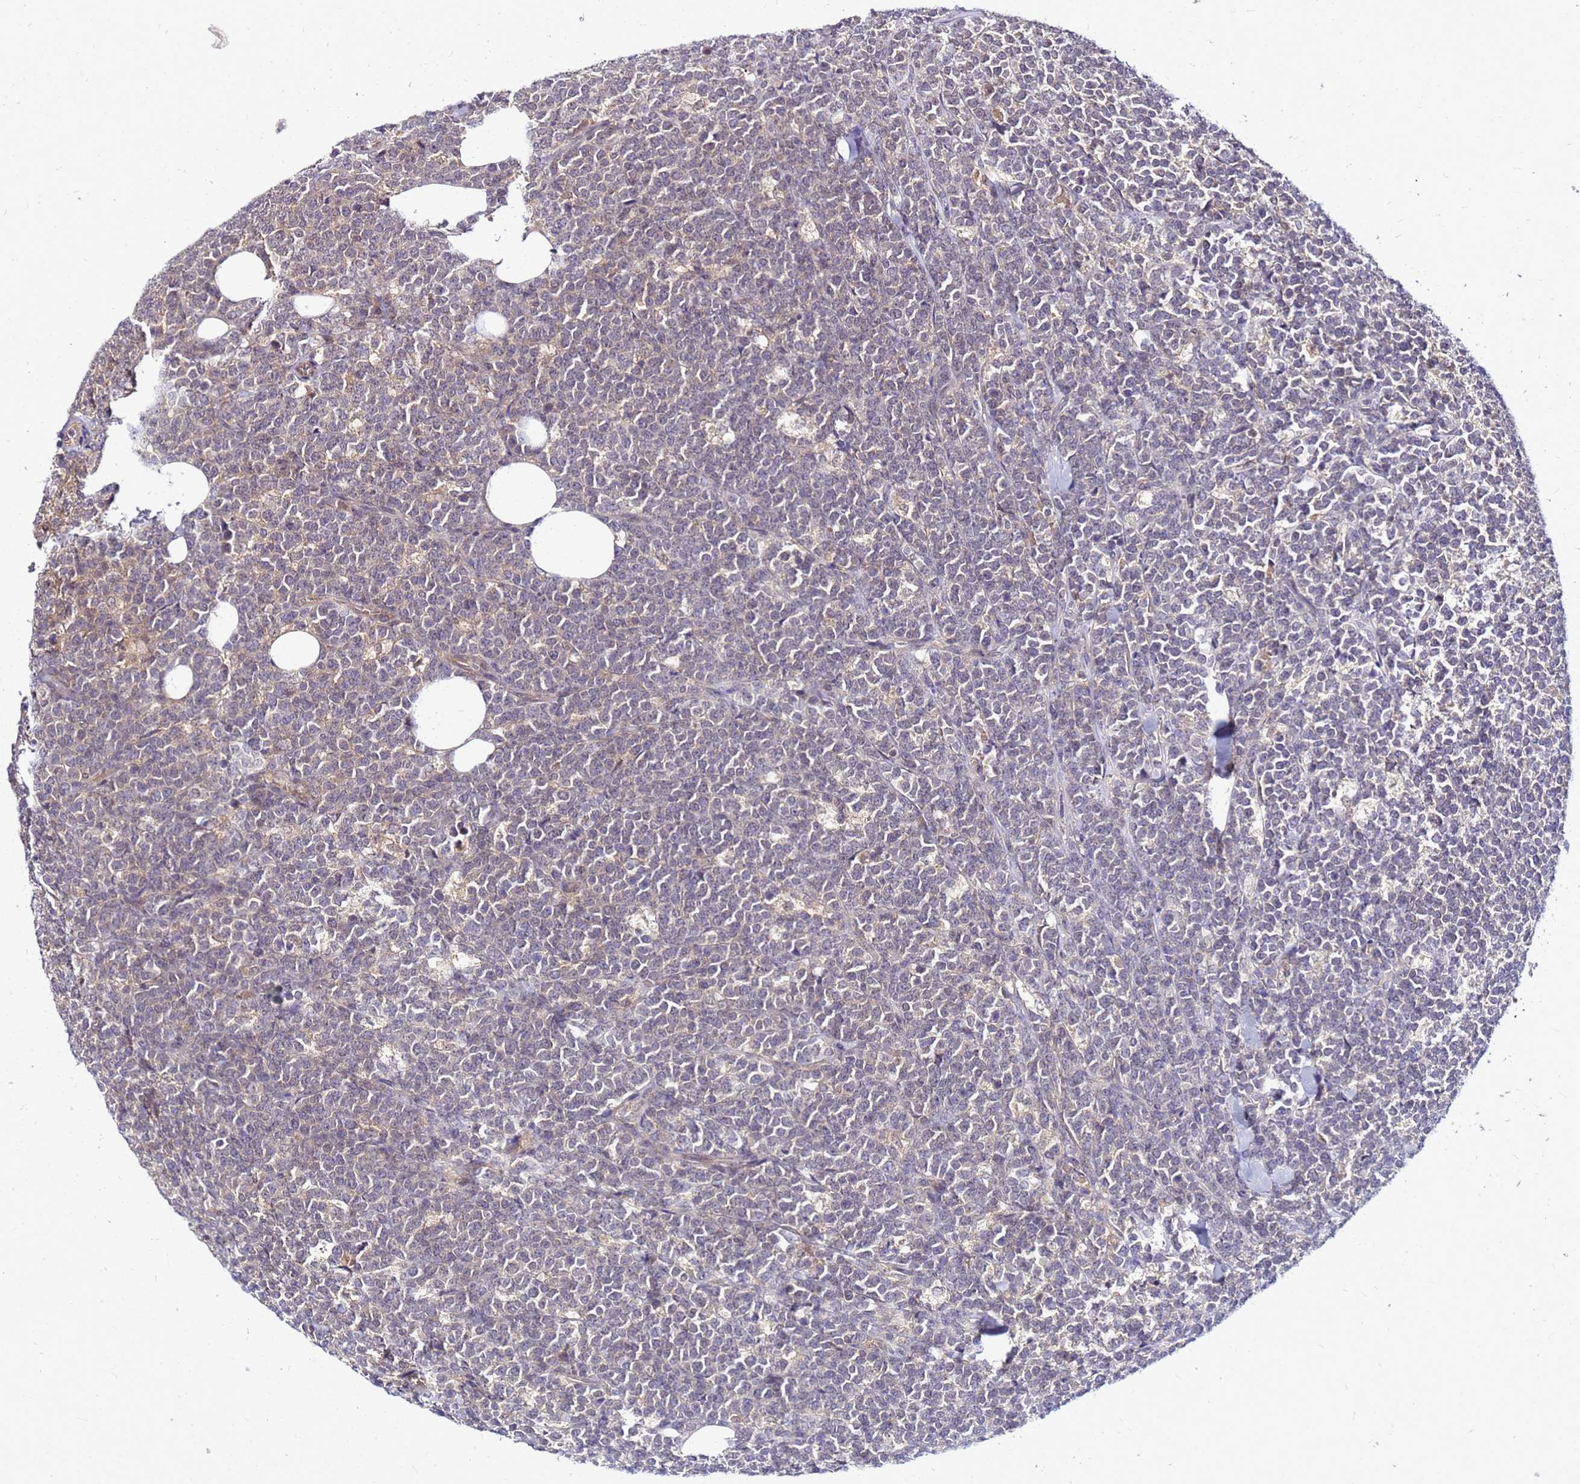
{"staining": {"intensity": "weak", "quantity": "<25%", "location": "cytoplasmic/membranous"}, "tissue": "lymphoma", "cell_type": "Tumor cells", "image_type": "cancer", "snomed": [{"axis": "morphology", "description": "Malignant lymphoma, non-Hodgkin's type, High grade"}, {"axis": "topography", "description": "Small intestine"}], "caption": "The histopathology image exhibits no staining of tumor cells in malignant lymphoma, non-Hodgkin's type (high-grade).", "gene": "SAT1", "patient": {"sex": "male", "age": 8}}